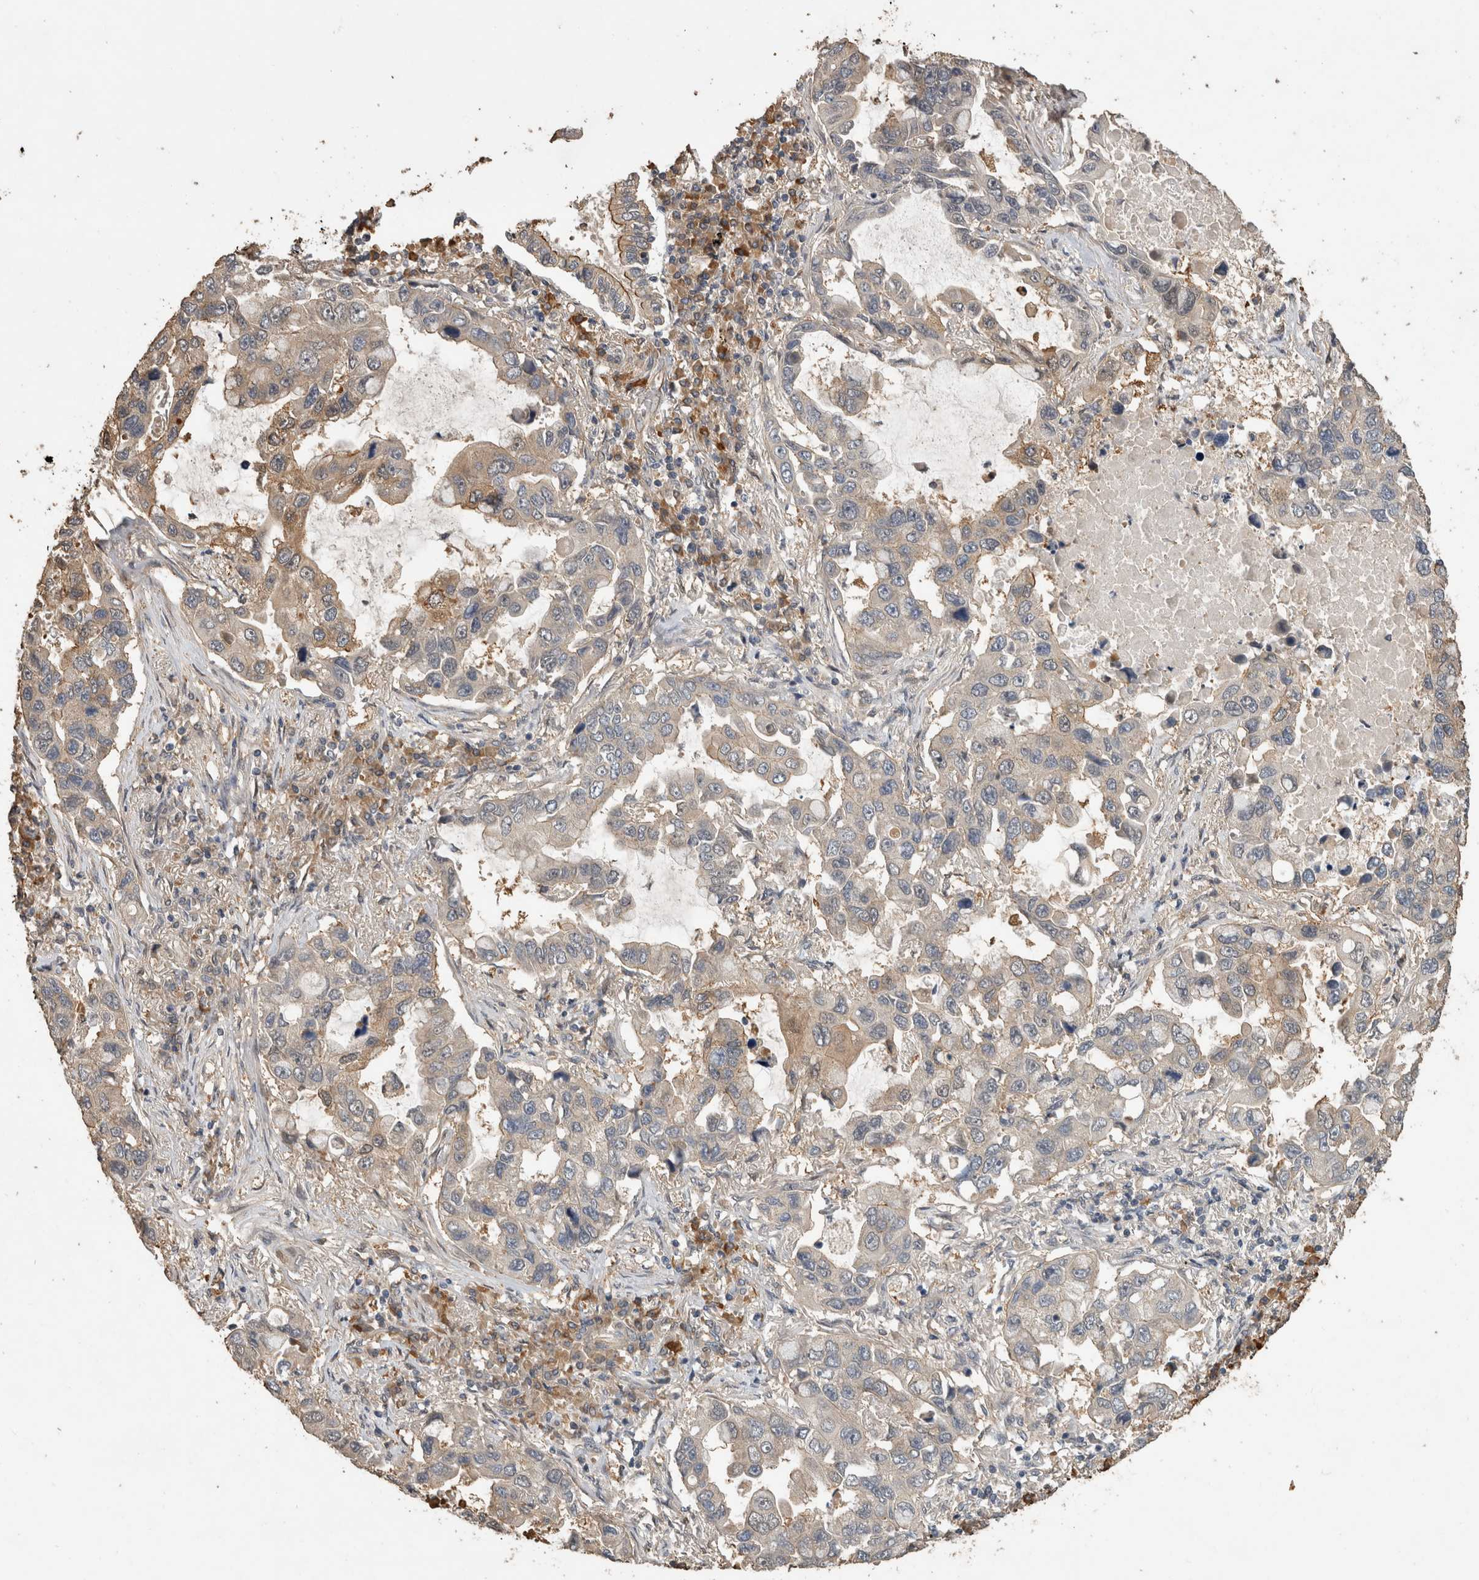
{"staining": {"intensity": "weak", "quantity": "25%-75%", "location": "cytoplasmic/membranous"}, "tissue": "lung cancer", "cell_type": "Tumor cells", "image_type": "cancer", "snomed": [{"axis": "morphology", "description": "Adenocarcinoma, NOS"}, {"axis": "topography", "description": "Lung"}], "caption": "This is a histology image of IHC staining of lung adenocarcinoma, which shows weak positivity in the cytoplasmic/membranous of tumor cells.", "gene": "RHPN1", "patient": {"sex": "male", "age": 64}}